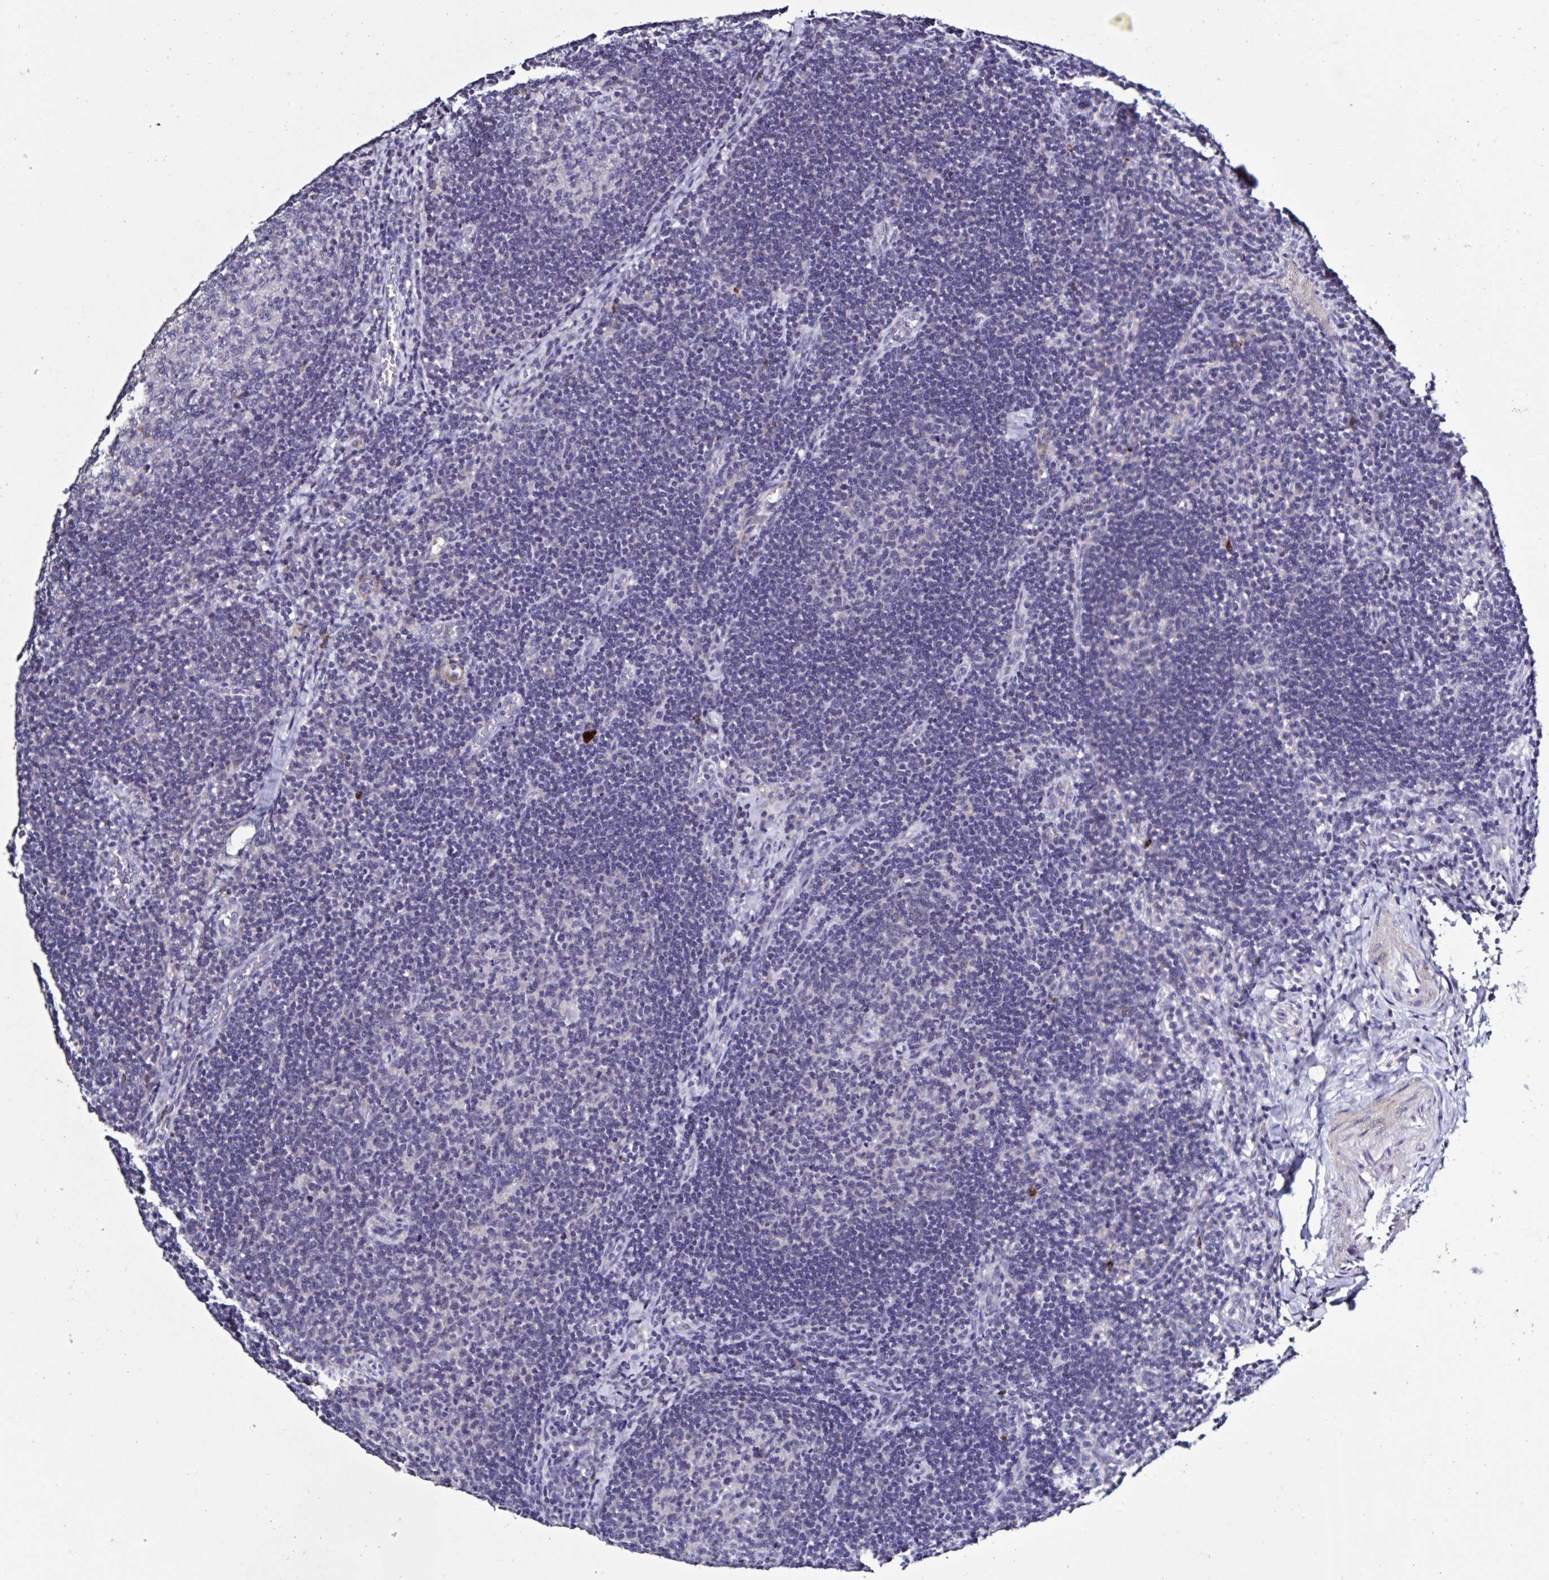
{"staining": {"intensity": "negative", "quantity": "none", "location": "none"}, "tissue": "lymph node", "cell_type": "Germinal center cells", "image_type": "normal", "snomed": [{"axis": "morphology", "description": "Normal tissue, NOS"}, {"axis": "topography", "description": "Lymph node"}], "caption": "The immunohistochemistry (IHC) histopathology image has no significant staining in germinal center cells of lymph node.", "gene": "PLA2G4E", "patient": {"sex": "male", "age": 67}}